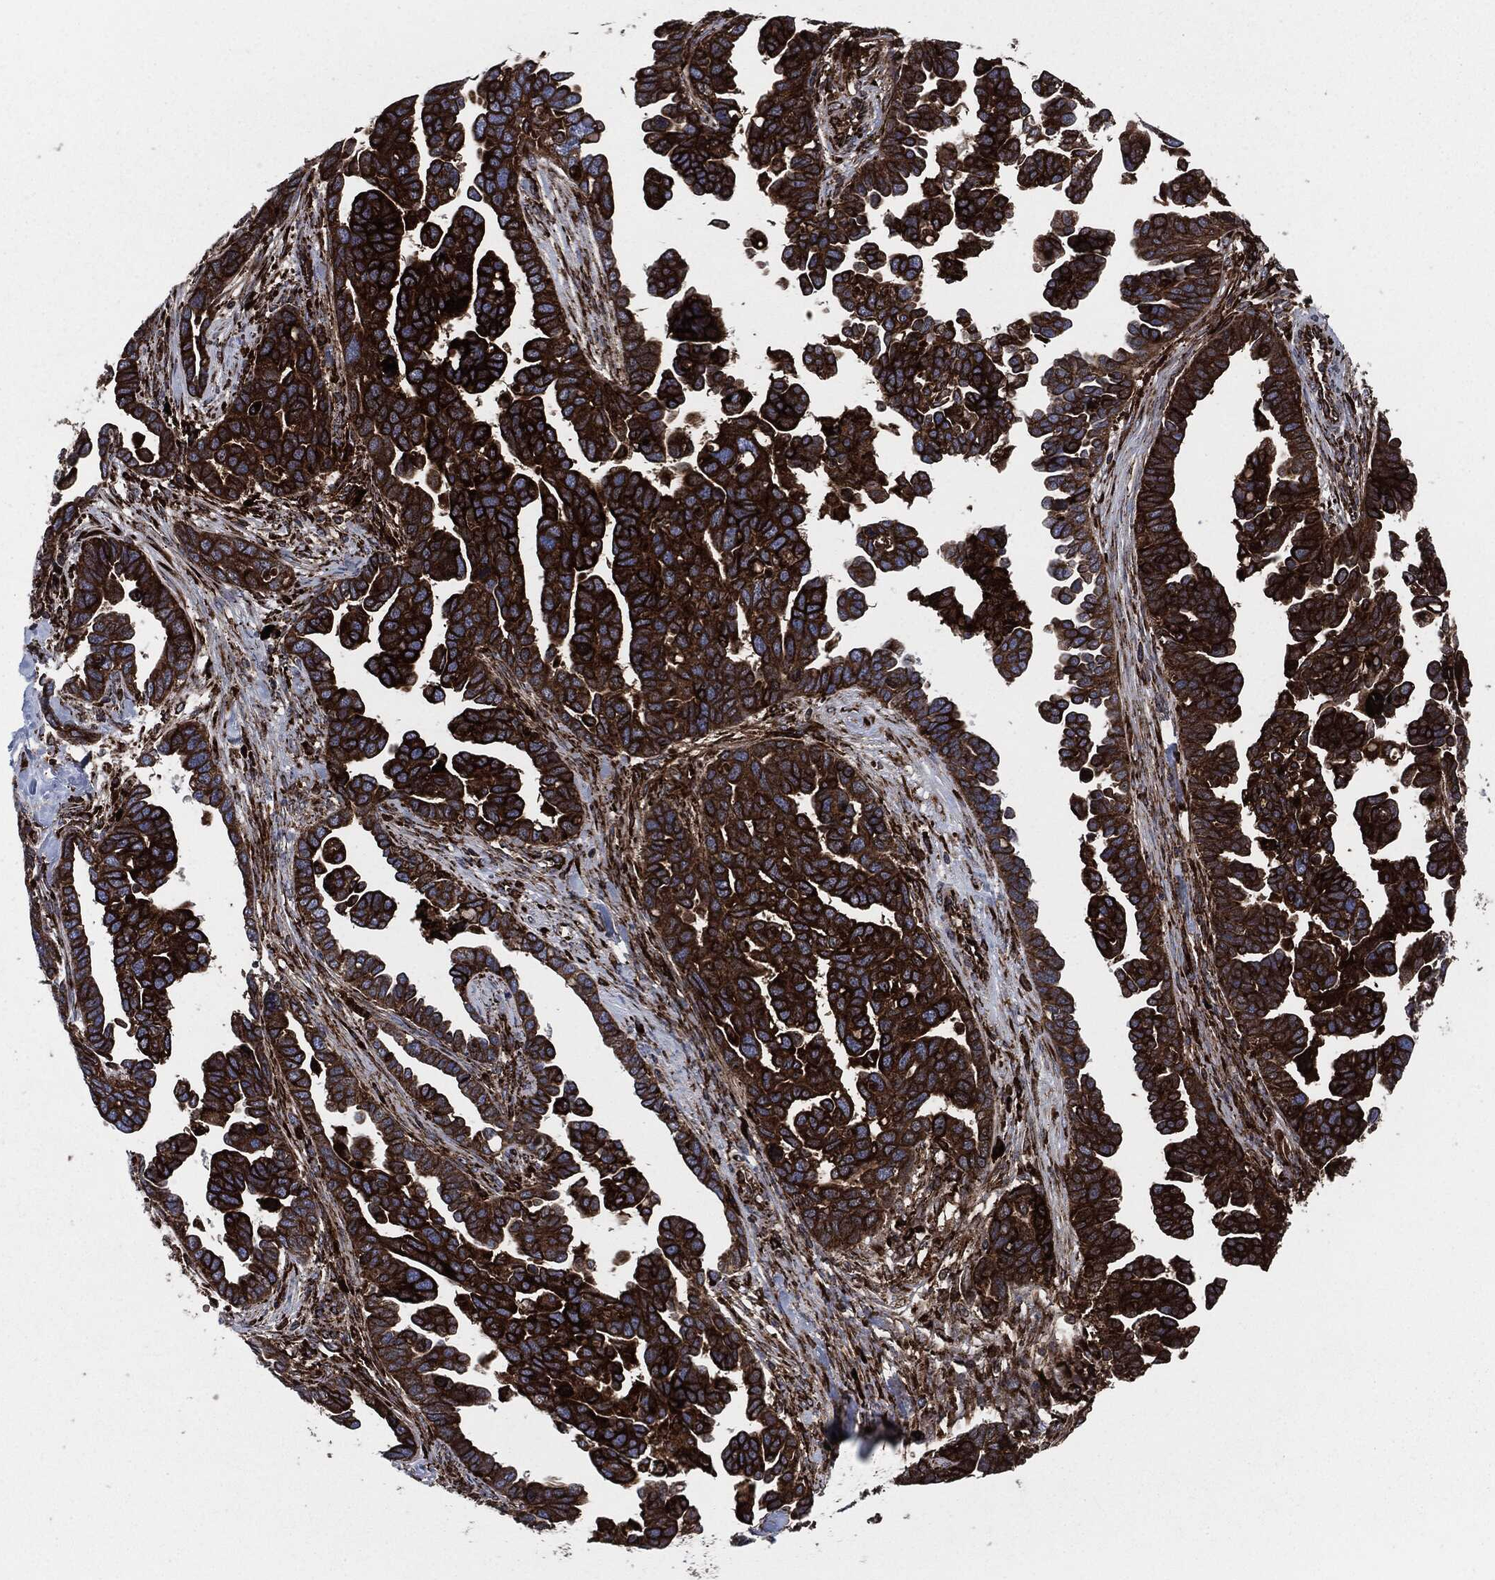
{"staining": {"intensity": "strong", "quantity": ">75%", "location": "cytoplasmic/membranous"}, "tissue": "ovarian cancer", "cell_type": "Tumor cells", "image_type": "cancer", "snomed": [{"axis": "morphology", "description": "Cystadenocarcinoma, serous, NOS"}, {"axis": "topography", "description": "Ovary"}], "caption": "Human ovarian cancer (serous cystadenocarcinoma) stained for a protein (brown) reveals strong cytoplasmic/membranous positive expression in about >75% of tumor cells.", "gene": "CALR", "patient": {"sex": "female", "age": 54}}